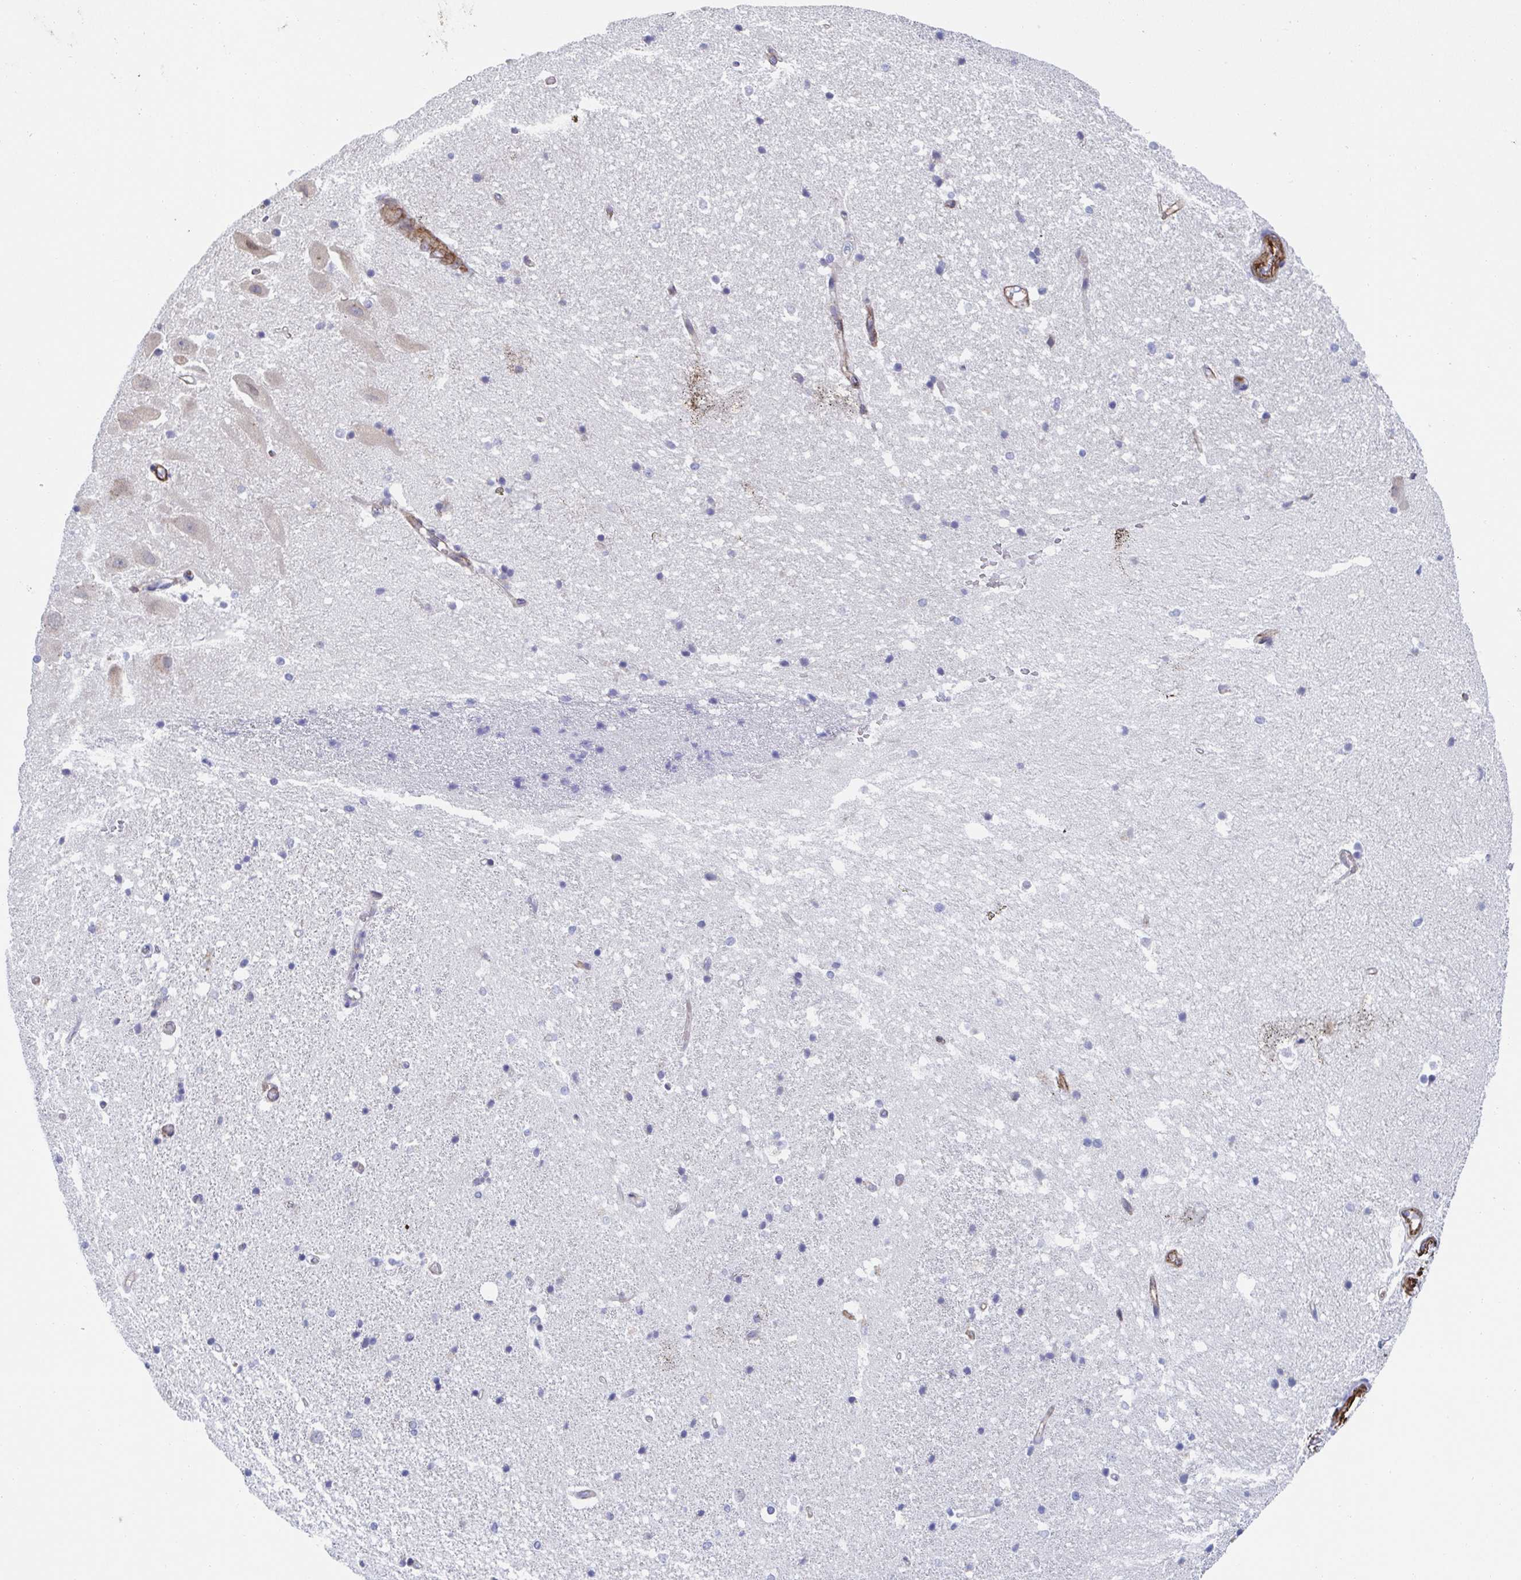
{"staining": {"intensity": "negative", "quantity": "none", "location": "none"}, "tissue": "hippocampus", "cell_type": "Glial cells", "image_type": "normal", "snomed": [{"axis": "morphology", "description": "Normal tissue, NOS"}, {"axis": "topography", "description": "Hippocampus"}], "caption": "The histopathology image exhibits no staining of glial cells in normal hippocampus.", "gene": "KLC3", "patient": {"sex": "male", "age": 63}}